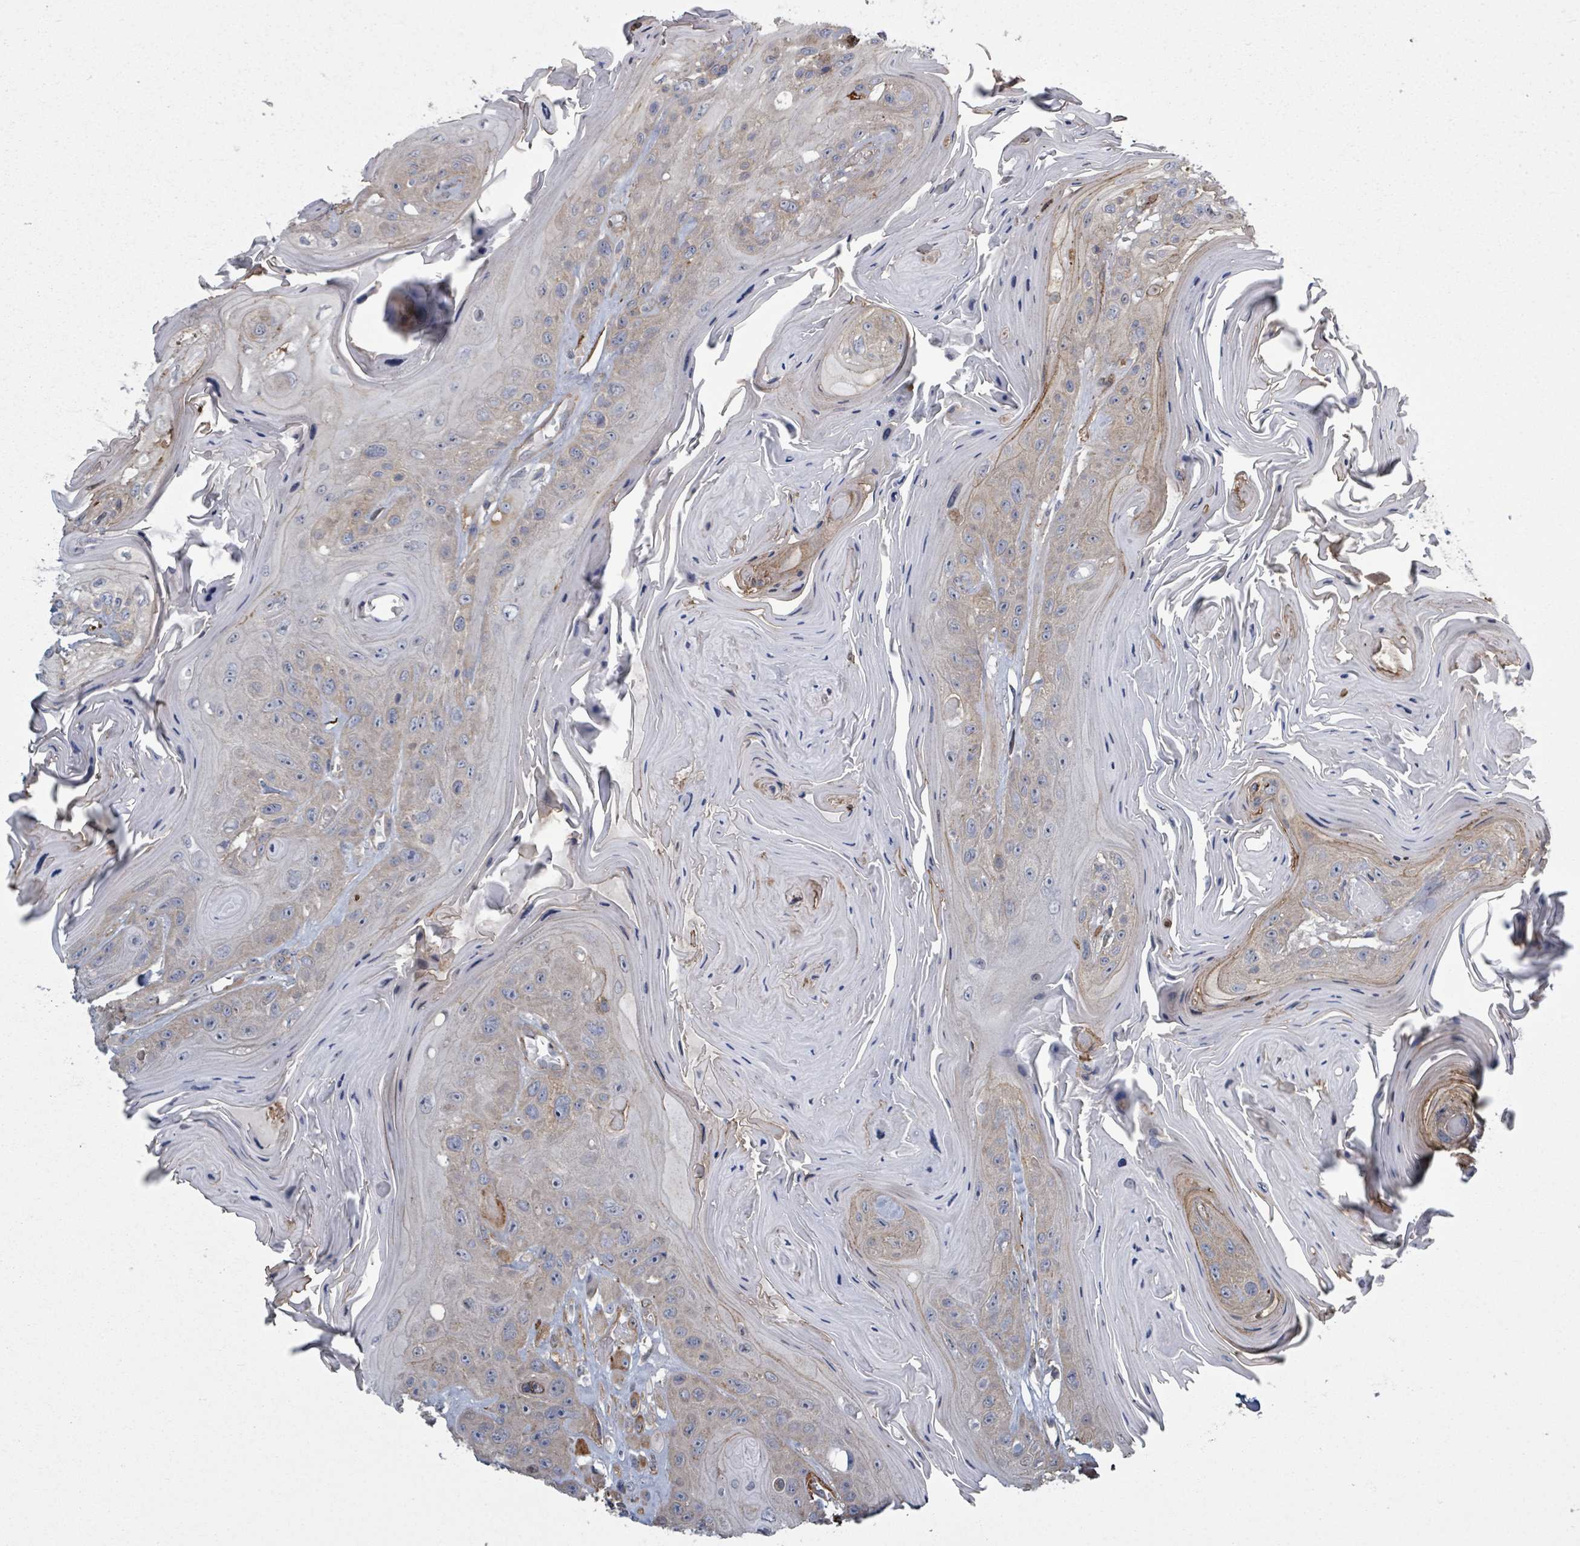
{"staining": {"intensity": "weak", "quantity": "25%-75%", "location": "cytoplasmic/membranous"}, "tissue": "head and neck cancer", "cell_type": "Tumor cells", "image_type": "cancer", "snomed": [{"axis": "morphology", "description": "Squamous cell carcinoma, NOS"}, {"axis": "topography", "description": "Head-Neck"}], "caption": "Protein expression analysis of head and neck cancer reveals weak cytoplasmic/membranous expression in approximately 25%-75% of tumor cells. (DAB = brown stain, brightfield microscopy at high magnification).", "gene": "ADCK1", "patient": {"sex": "female", "age": 59}}